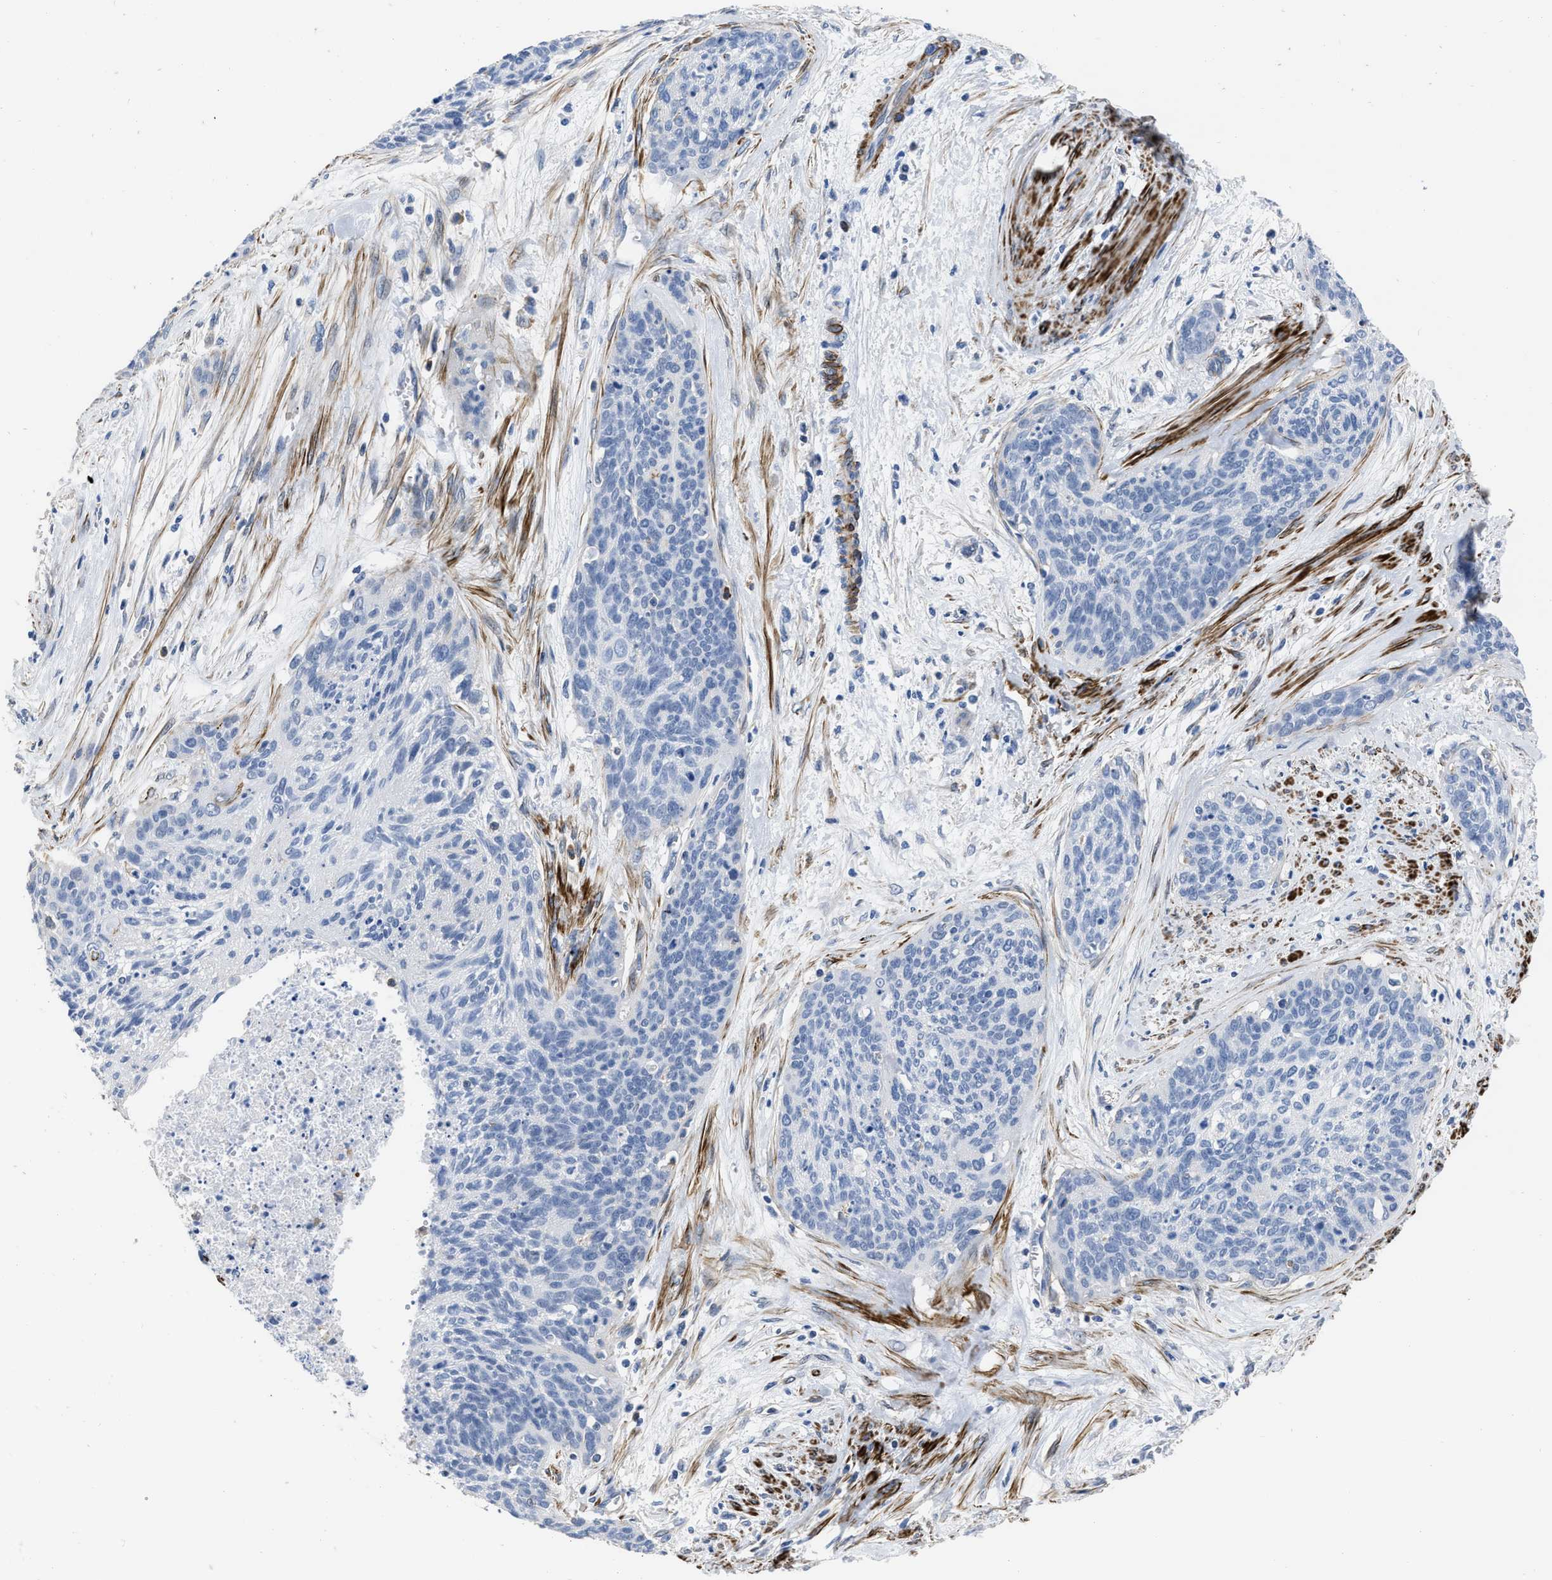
{"staining": {"intensity": "negative", "quantity": "none", "location": "none"}, "tissue": "cervical cancer", "cell_type": "Tumor cells", "image_type": "cancer", "snomed": [{"axis": "morphology", "description": "Squamous cell carcinoma, NOS"}, {"axis": "topography", "description": "Cervix"}], "caption": "This is an immunohistochemistry micrograph of cervical squamous cell carcinoma. There is no staining in tumor cells.", "gene": "PRMT2", "patient": {"sex": "female", "age": 55}}